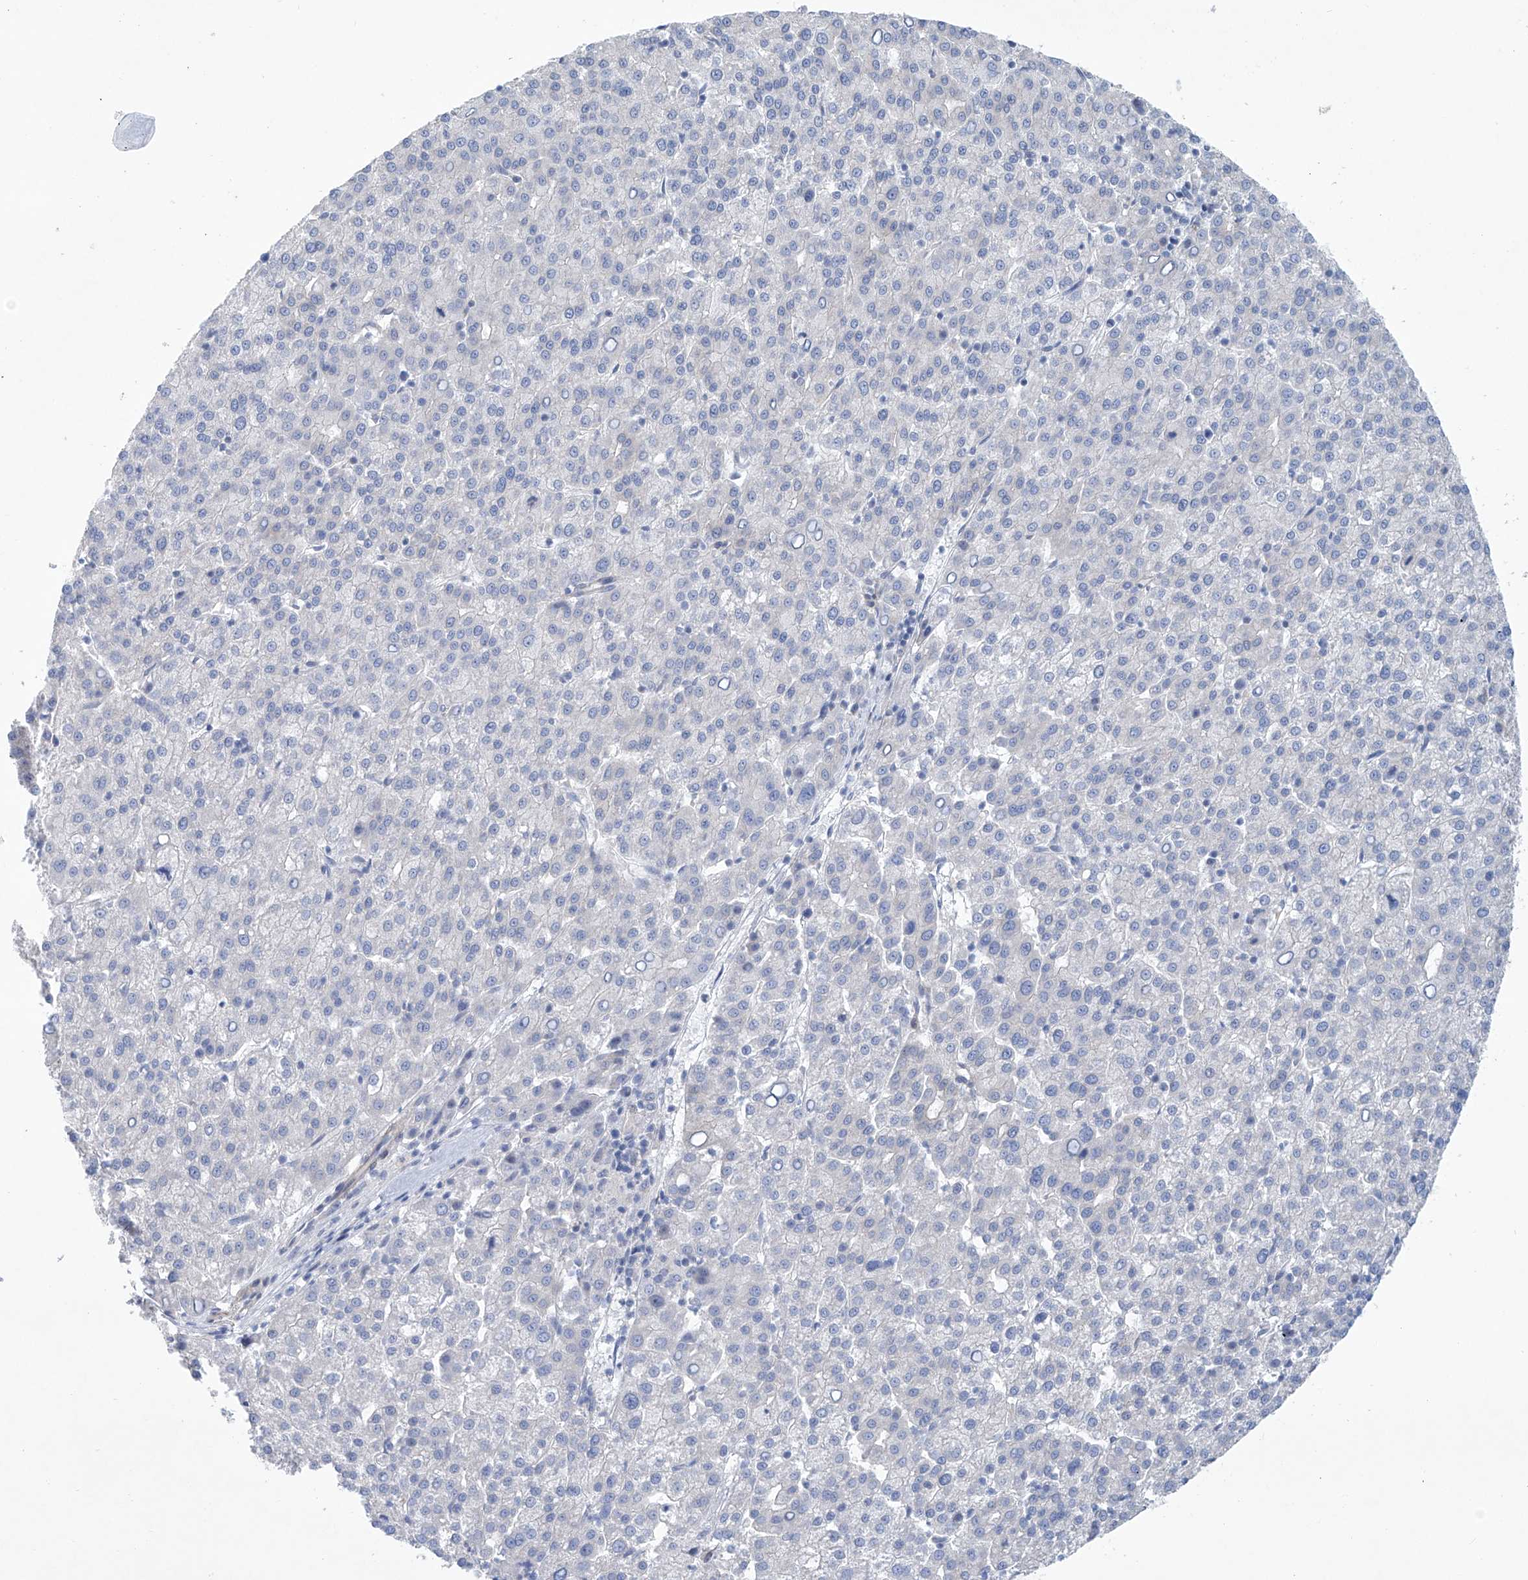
{"staining": {"intensity": "negative", "quantity": "none", "location": "none"}, "tissue": "liver cancer", "cell_type": "Tumor cells", "image_type": "cancer", "snomed": [{"axis": "morphology", "description": "Carcinoma, Hepatocellular, NOS"}, {"axis": "topography", "description": "Liver"}], "caption": "Liver cancer (hepatocellular carcinoma) stained for a protein using IHC demonstrates no expression tumor cells.", "gene": "KLC4", "patient": {"sex": "female", "age": 58}}